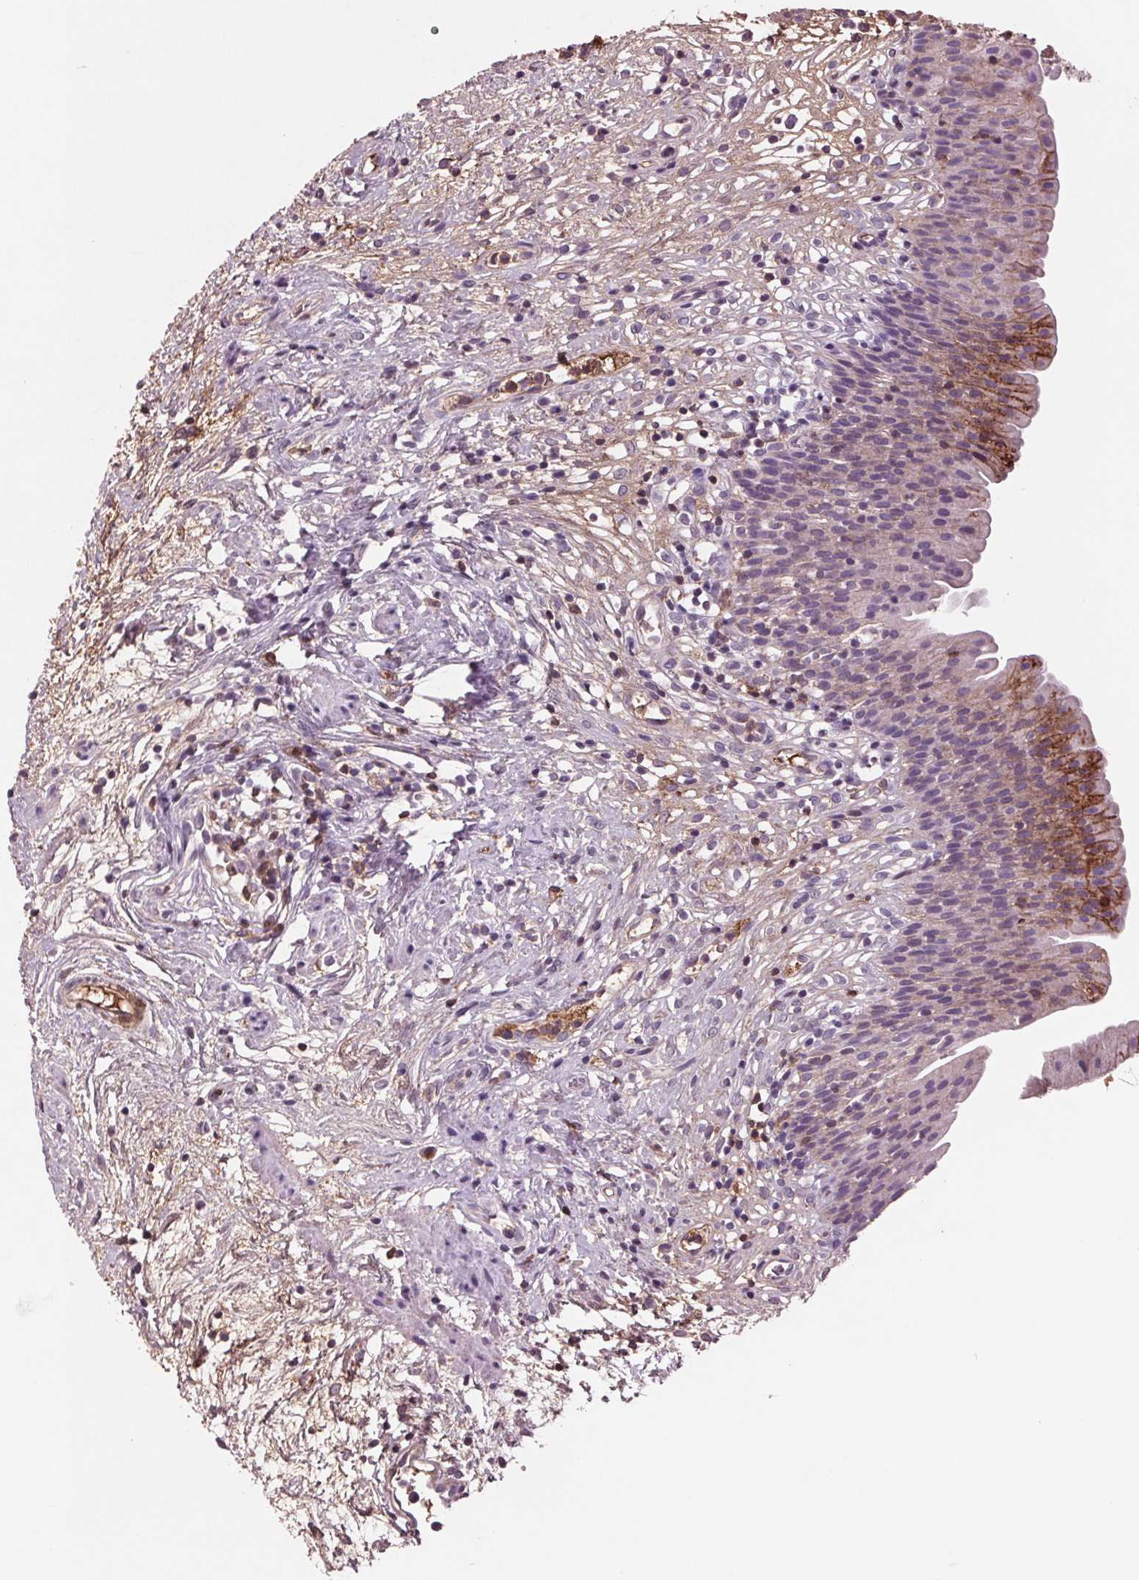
{"staining": {"intensity": "moderate", "quantity": "<25%", "location": "cytoplasmic/membranous"}, "tissue": "urinary bladder", "cell_type": "Urothelial cells", "image_type": "normal", "snomed": [{"axis": "morphology", "description": "Normal tissue, NOS"}, {"axis": "topography", "description": "Urinary bladder"}], "caption": "Immunohistochemical staining of benign human urinary bladder displays low levels of moderate cytoplasmic/membranous expression in about <25% of urothelial cells. The protein is stained brown, and the nuclei are stained in blue (DAB (3,3'-diaminobenzidine) IHC with brightfield microscopy, high magnification).", "gene": "C6", "patient": {"sex": "male", "age": 76}}